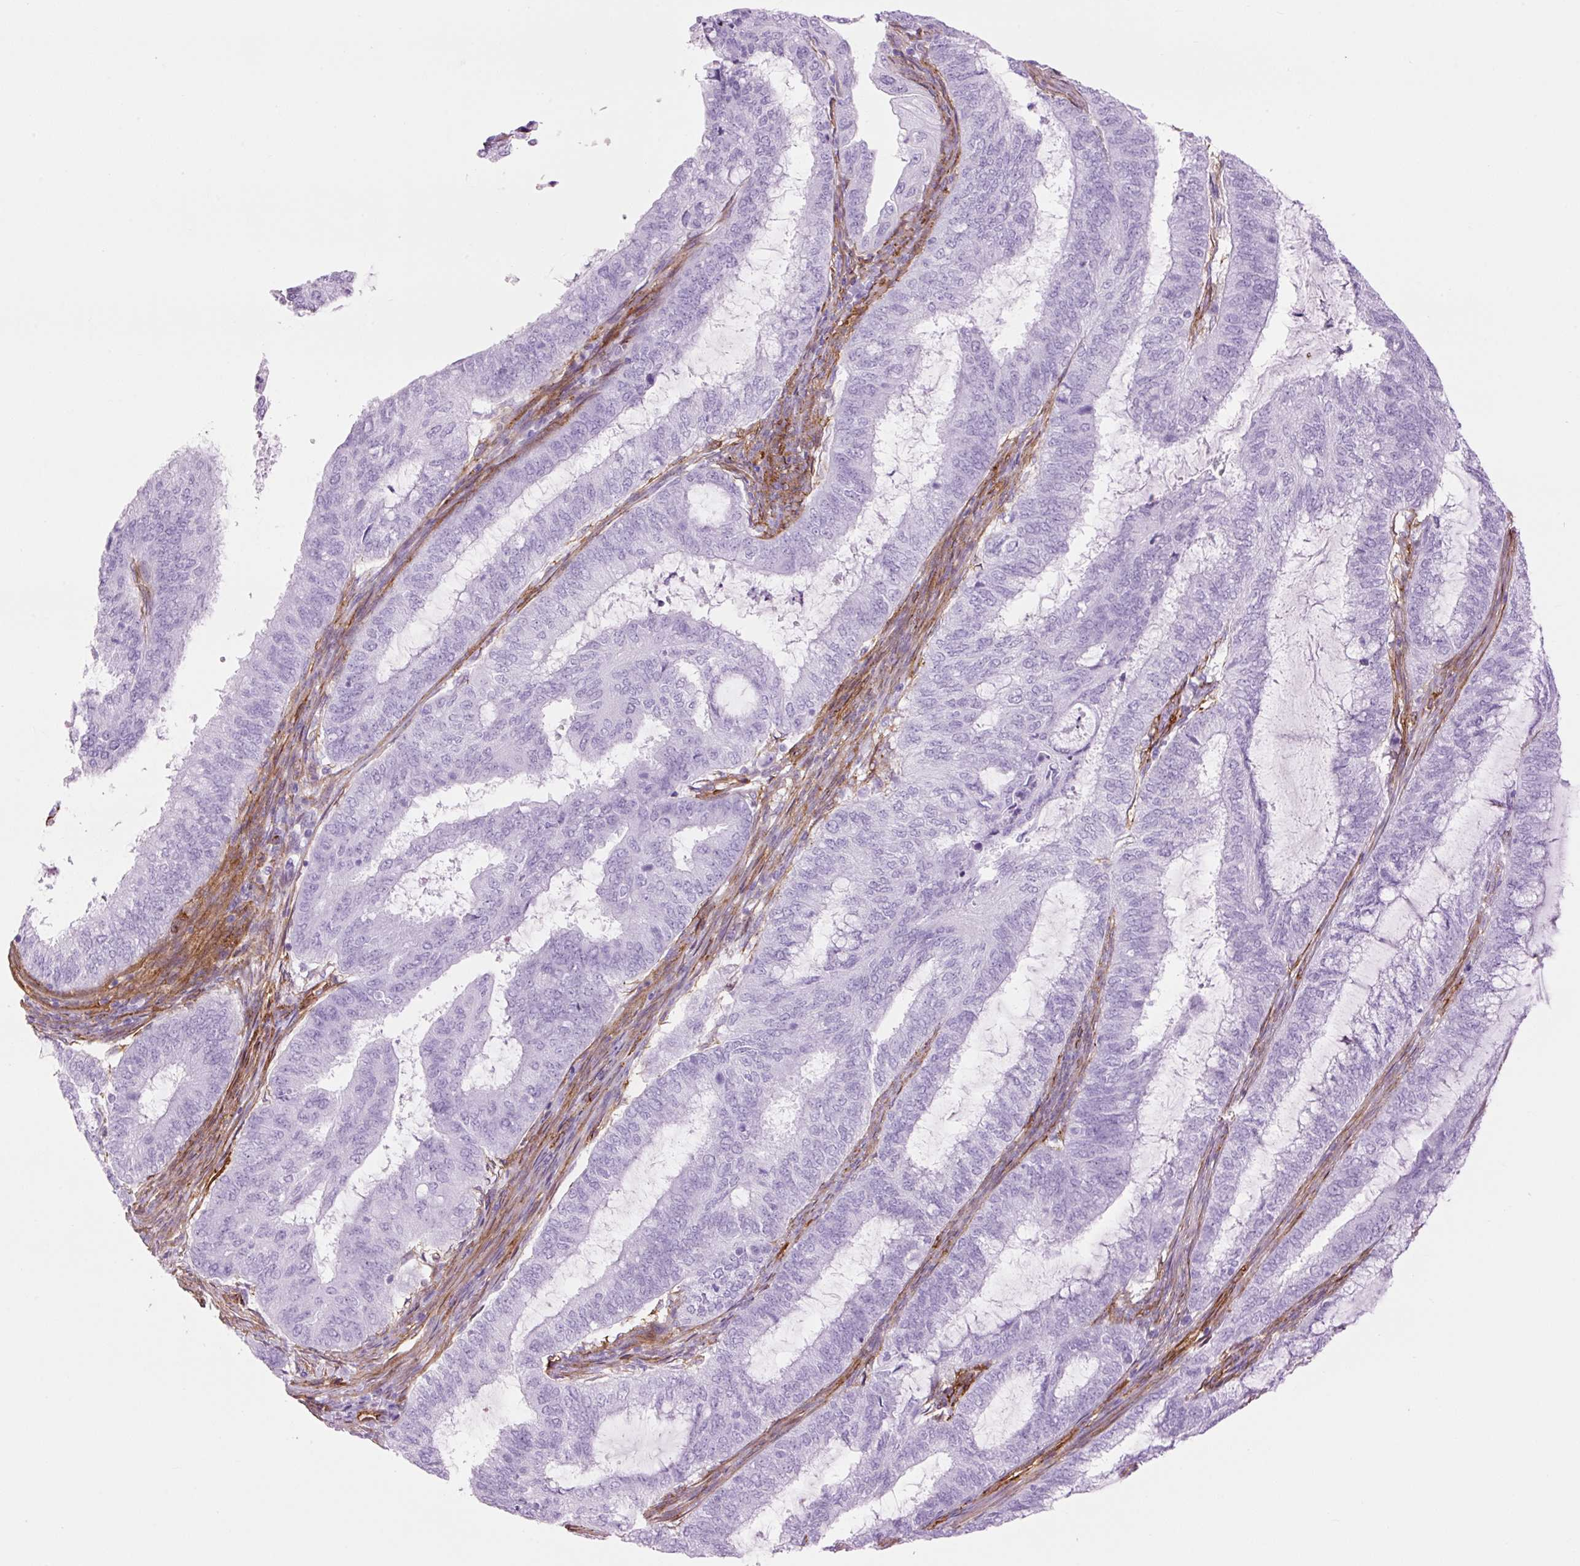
{"staining": {"intensity": "negative", "quantity": "none", "location": "none"}, "tissue": "endometrial cancer", "cell_type": "Tumor cells", "image_type": "cancer", "snomed": [{"axis": "morphology", "description": "Adenocarcinoma, NOS"}, {"axis": "topography", "description": "Endometrium"}], "caption": "Human endometrial adenocarcinoma stained for a protein using IHC reveals no staining in tumor cells.", "gene": "CAV1", "patient": {"sex": "female", "age": 51}}